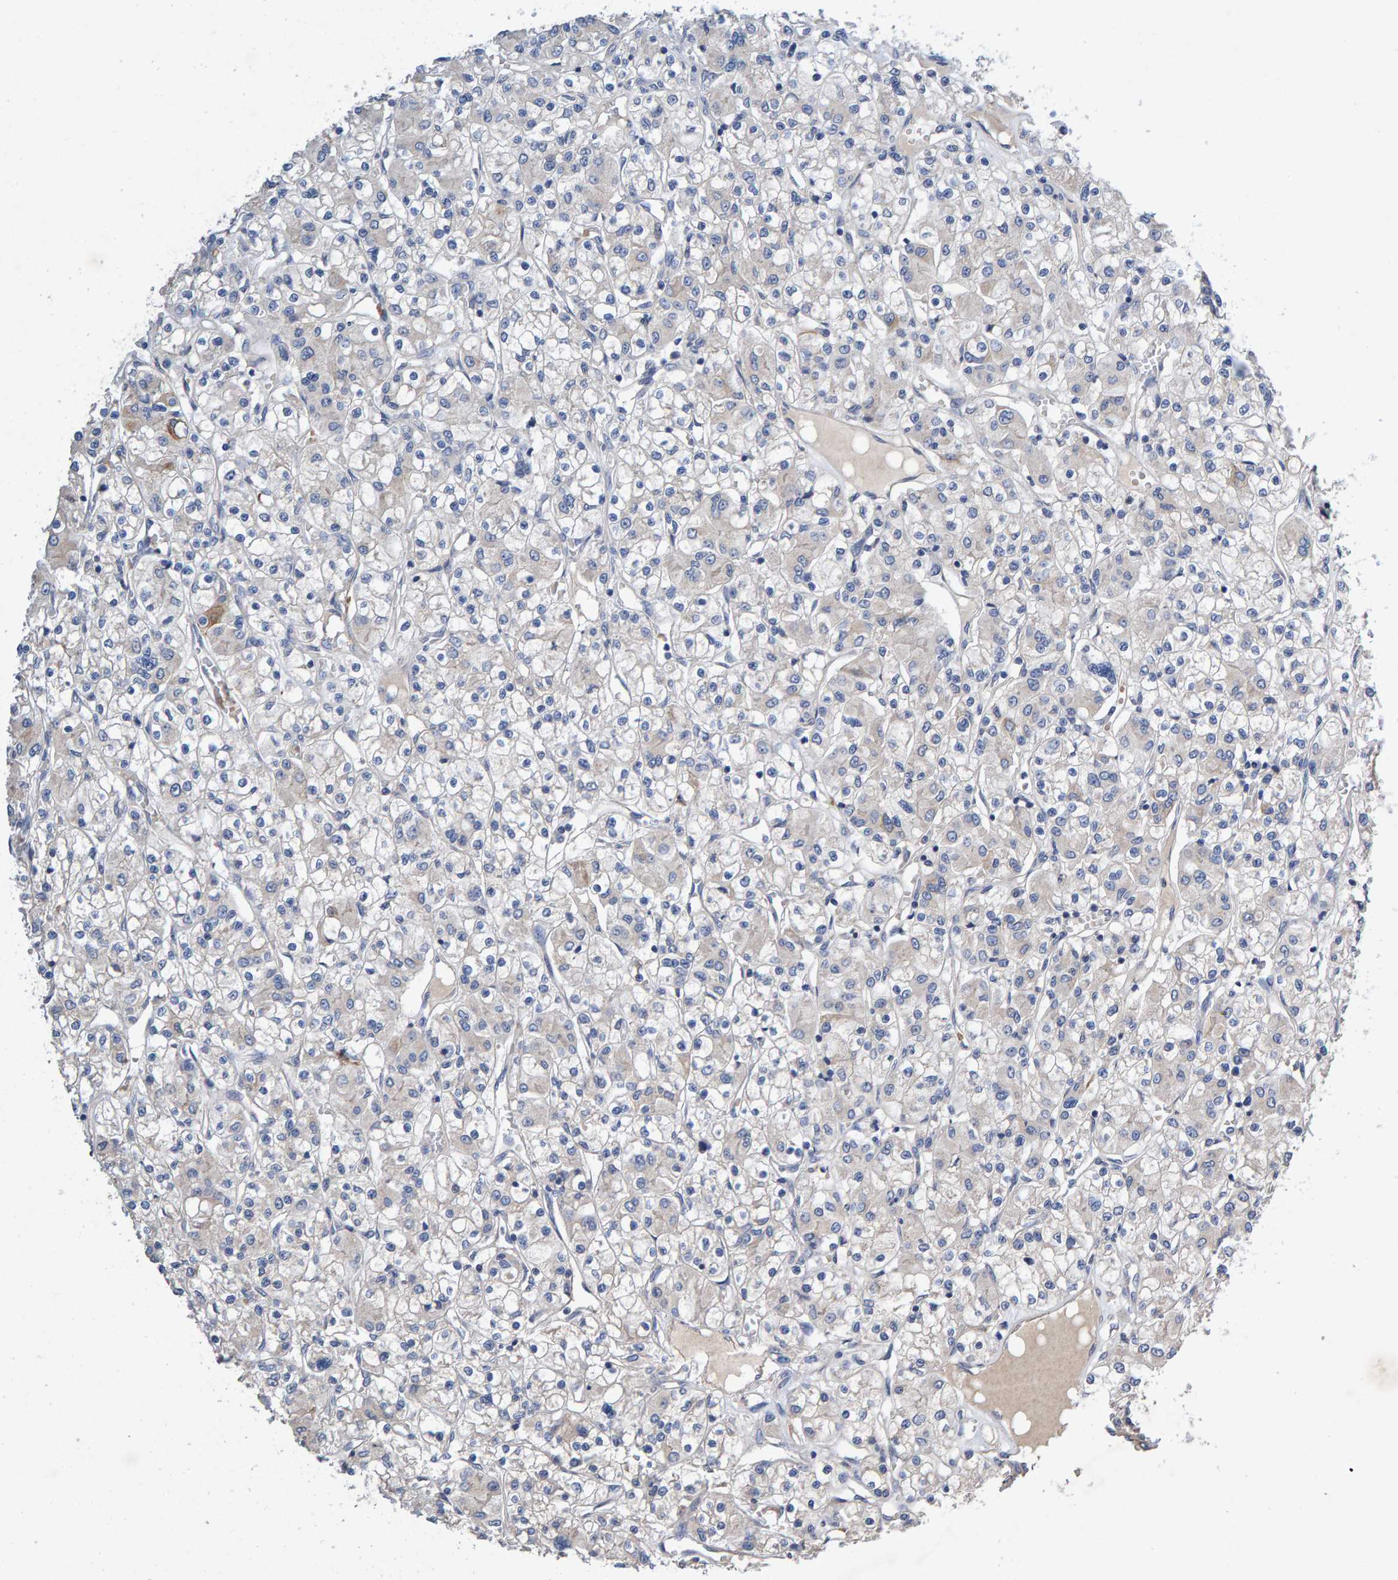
{"staining": {"intensity": "negative", "quantity": "none", "location": "none"}, "tissue": "renal cancer", "cell_type": "Tumor cells", "image_type": "cancer", "snomed": [{"axis": "morphology", "description": "Adenocarcinoma, NOS"}, {"axis": "topography", "description": "Kidney"}], "caption": "A micrograph of renal cancer (adenocarcinoma) stained for a protein displays no brown staining in tumor cells.", "gene": "EFR3A", "patient": {"sex": "female", "age": 59}}